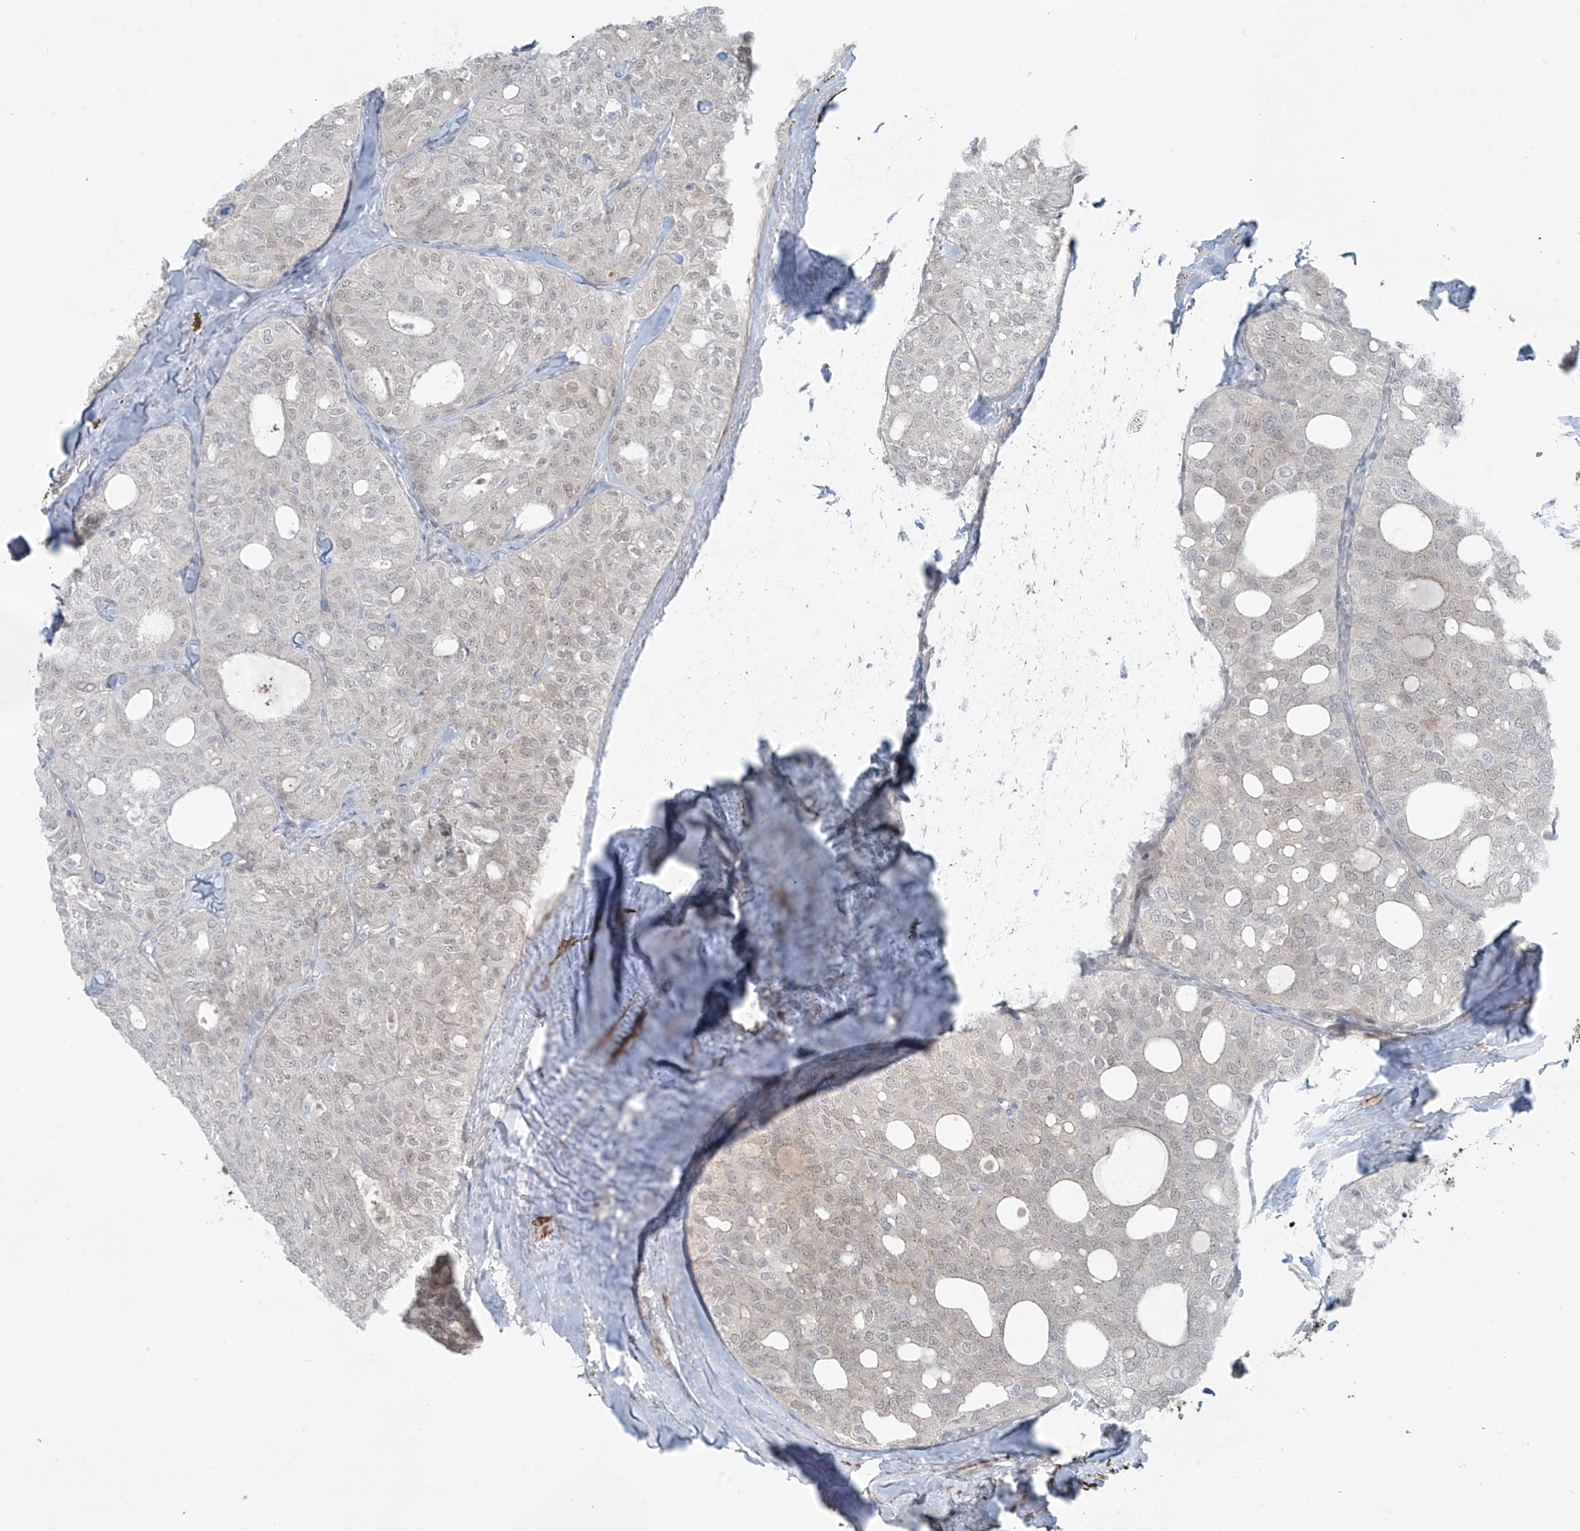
{"staining": {"intensity": "negative", "quantity": "none", "location": "none"}, "tissue": "thyroid cancer", "cell_type": "Tumor cells", "image_type": "cancer", "snomed": [{"axis": "morphology", "description": "Follicular adenoma carcinoma, NOS"}, {"axis": "topography", "description": "Thyroid gland"}], "caption": "IHC histopathology image of neoplastic tissue: thyroid cancer stained with DAB (3,3'-diaminobenzidine) displays no significant protein staining in tumor cells.", "gene": "RASGEF1A", "patient": {"sex": "male", "age": 75}}